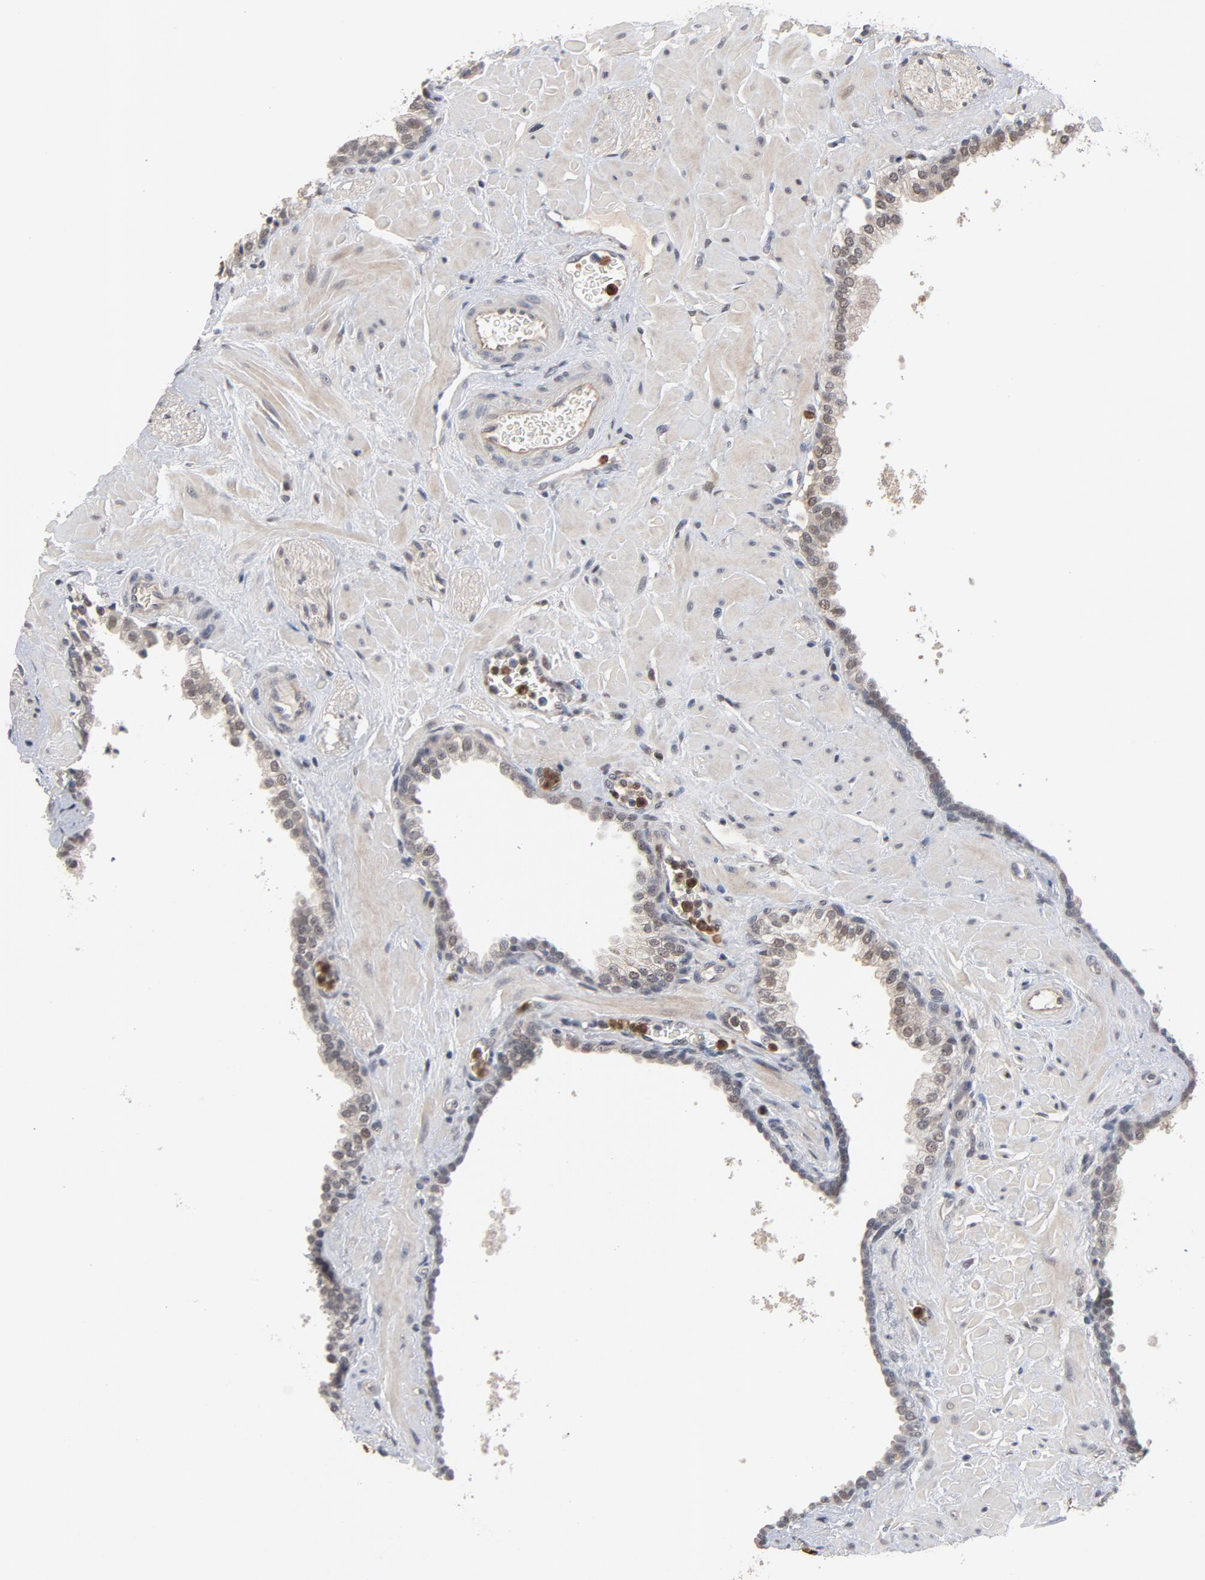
{"staining": {"intensity": "negative", "quantity": "none", "location": "none"}, "tissue": "prostate", "cell_type": "Glandular cells", "image_type": "normal", "snomed": [{"axis": "morphology", "description": "Normal tissue, NOS"}, {"axis": "topography", "description": "Prostate"}], "caption": "Prostate stained for a protein using IHC reveals no staining glandular cells.", "gene": "RTL5", "patient": {"sex": "male", "age": 60}}